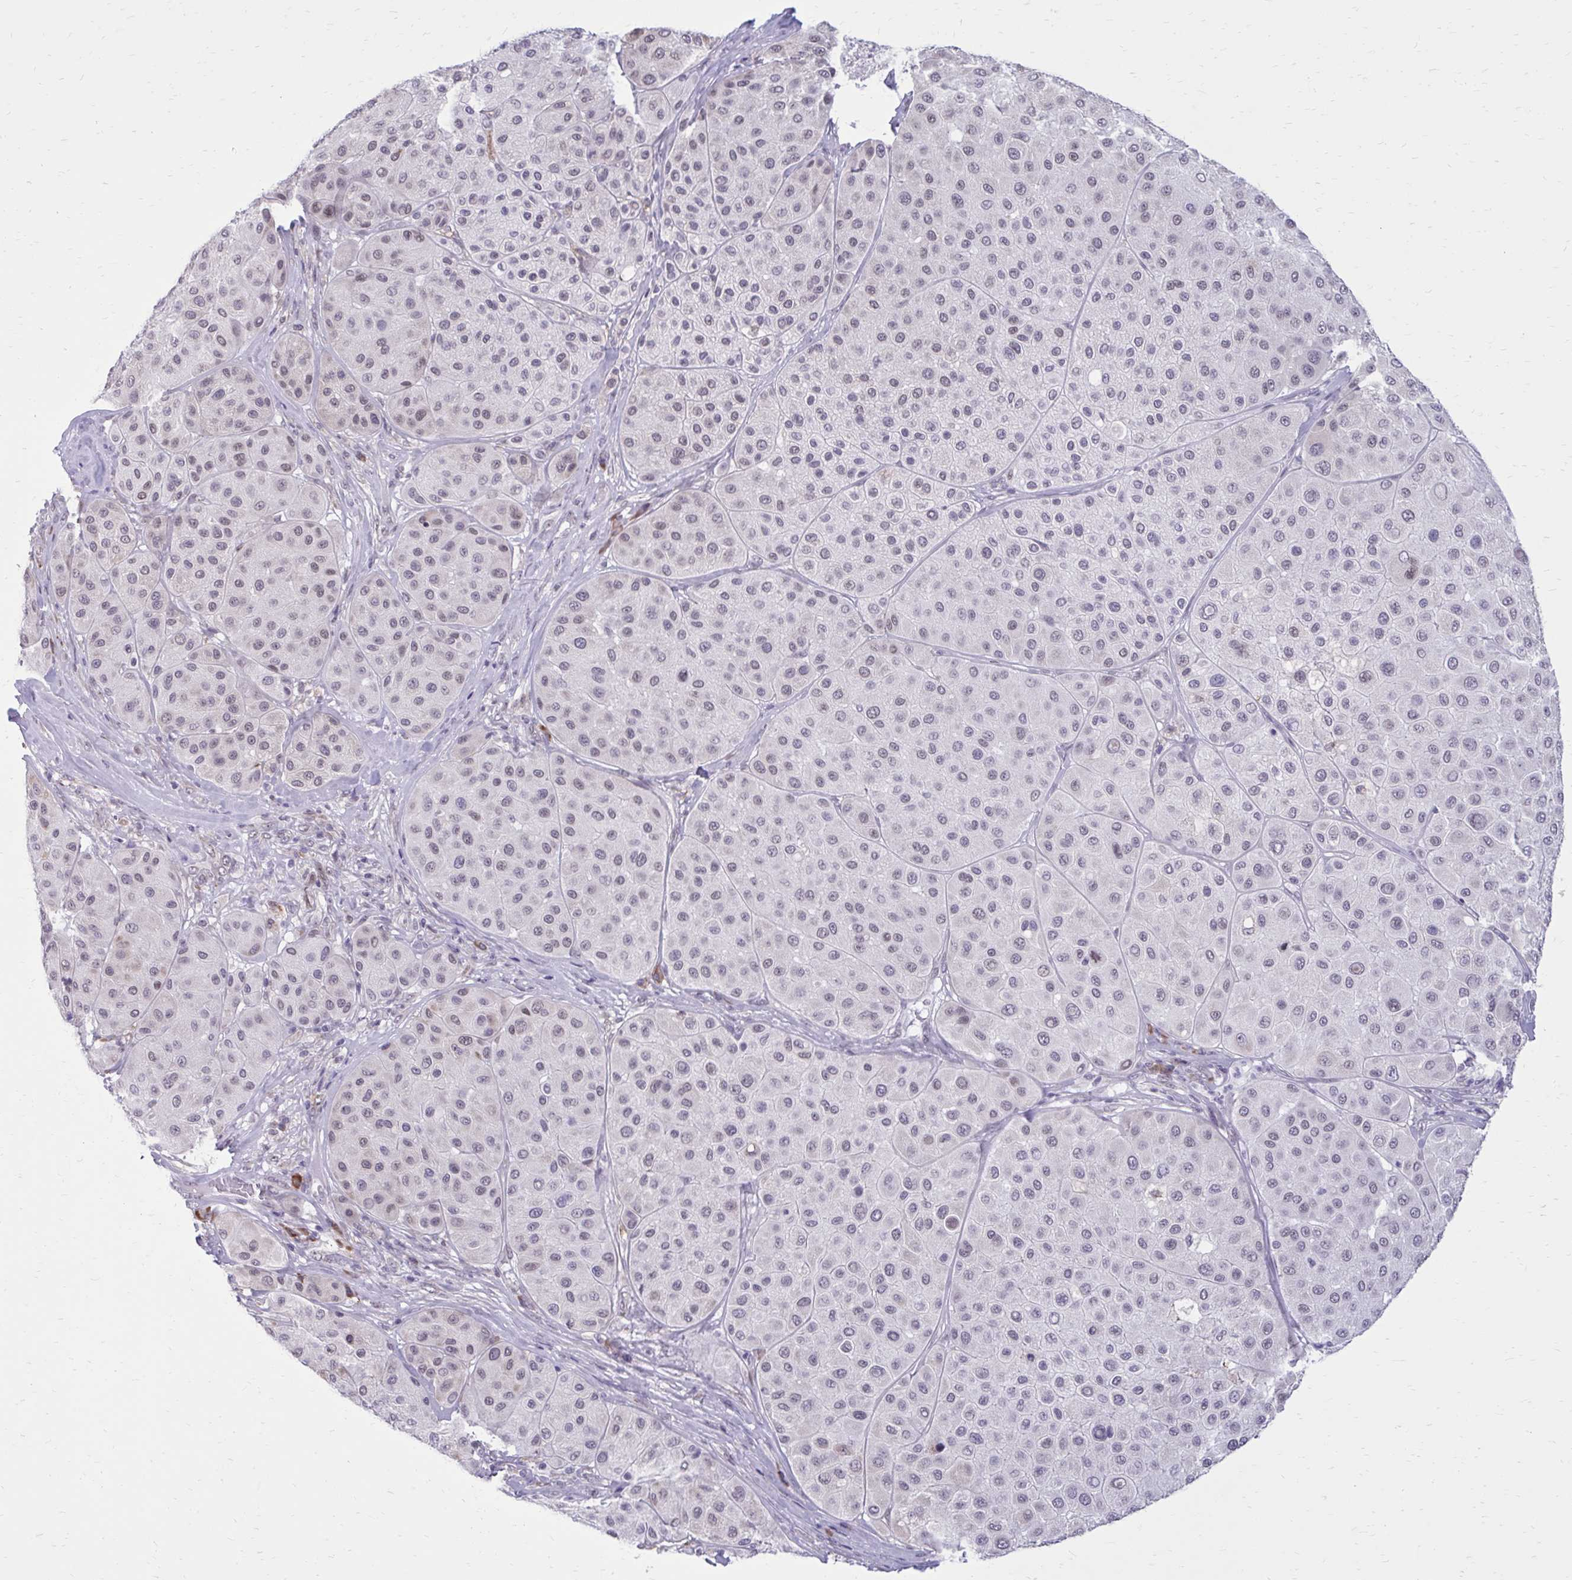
{"staining": {"intensity": "negative", "quantity": "none", "location": "none"}, "tissue": "melanoma", "cell_type": "Tumor cells", "image_type": "cancer", "snomed": [{"axis": "morphology", "description": "Malignant melanoma, Metastatic site"}, {"axis": "topography", "description": "Smooth muscle"}], "caption": "Immunohistochemistry of malignant melanoma (metastatic site) demonstrates no positivity in tumor cells. (Immunohistochemistry (ihc), brightfield microscopy, high magnification).", "gene": "PROSER1", "patient": {"sex": "male", "age": 41}}